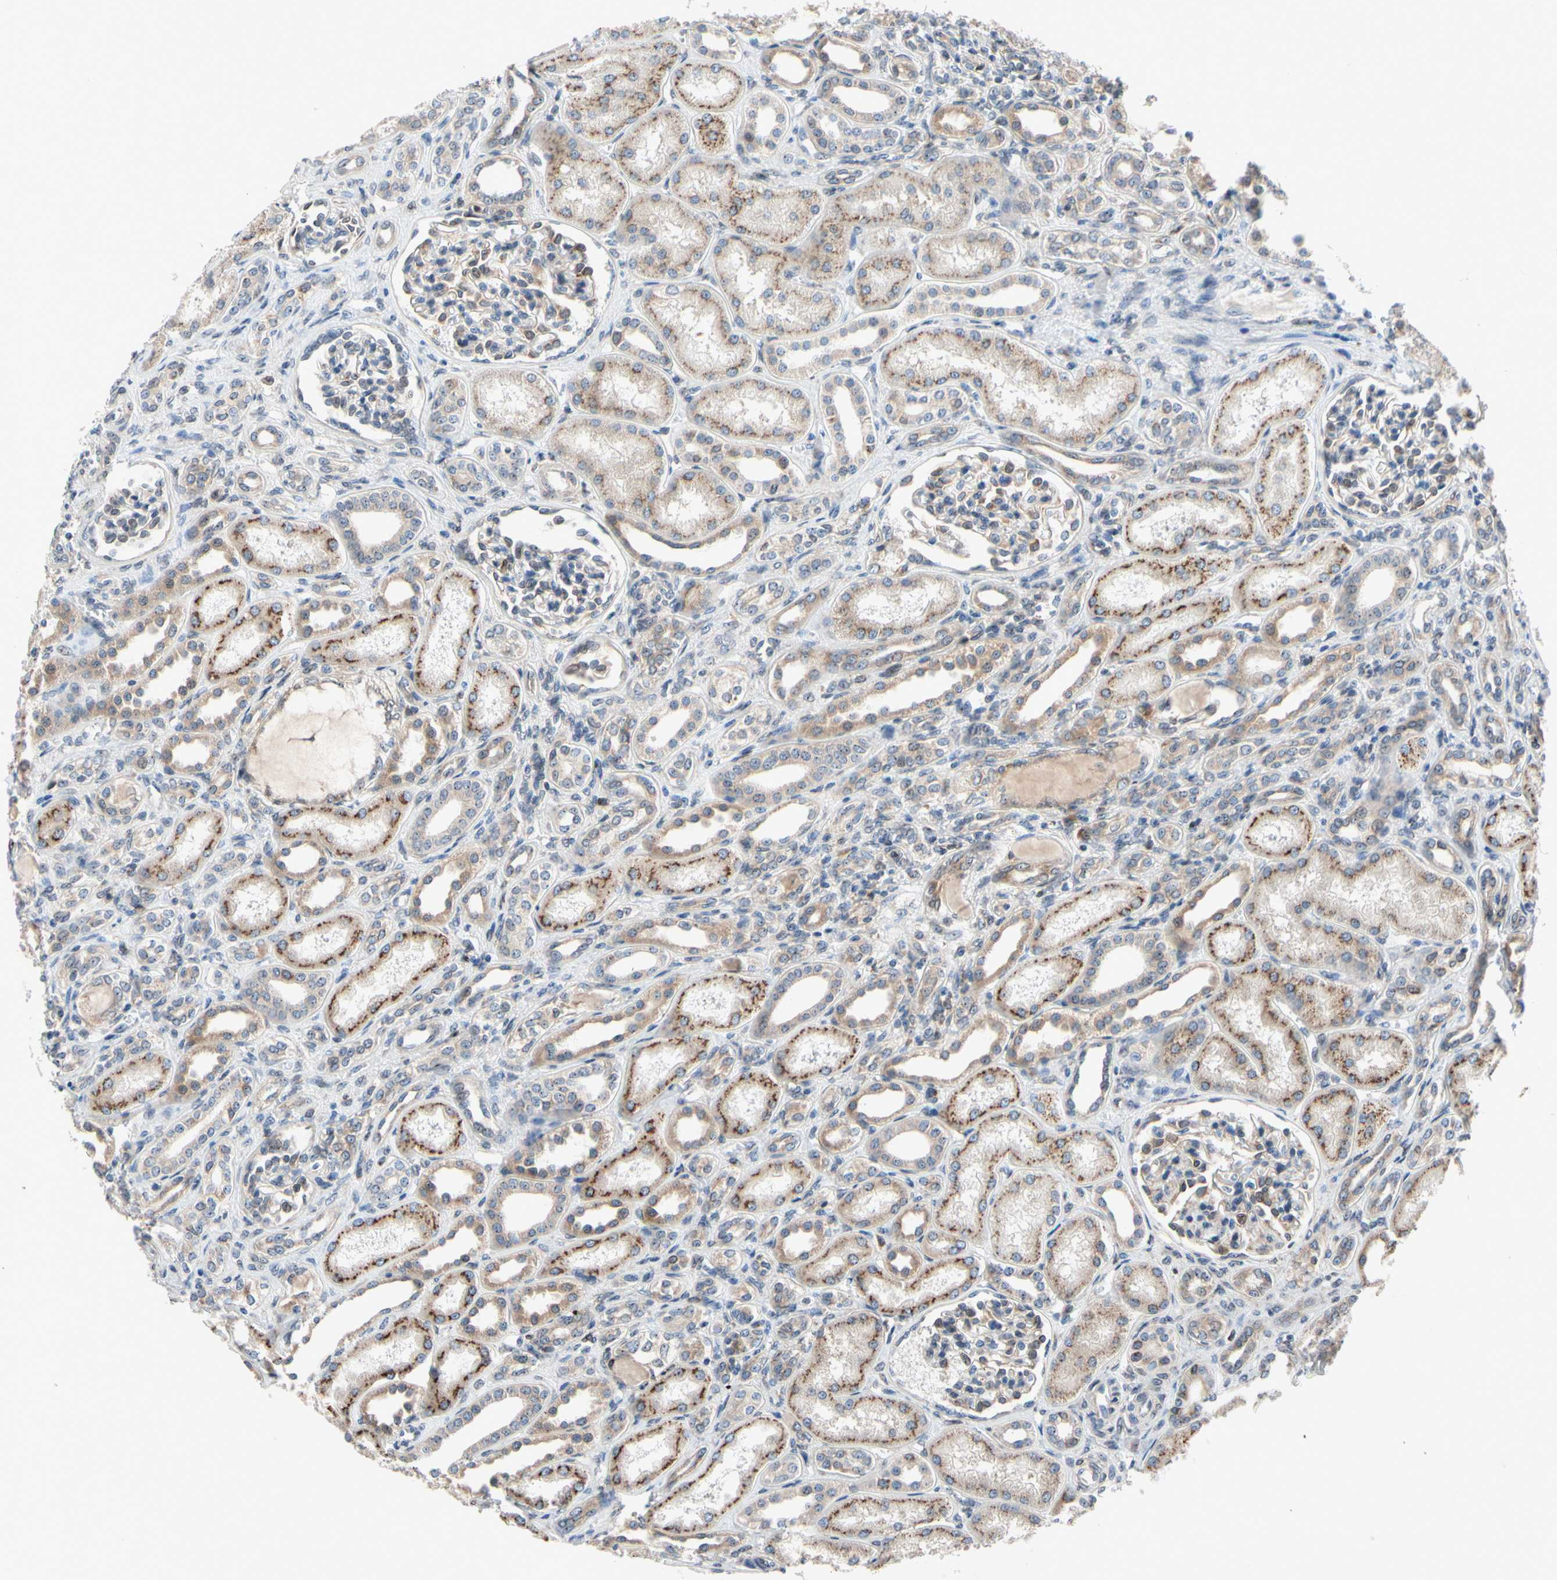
{"staining": {"intensity": "weak", "quantity": ">75%", "location": "cytoplasmic/membranous"}, "tissue": "kidney", "cell_type": "Cells in glomeruli", "image_type": "normal", "snomed": [{"axis": "morphology", "description": "Normal tissue, NOS"}, {"axis": "topography", "description": "Kidney"}], "caption": "IHC histopathology image of benign kidney: kidney stained using immunohistochemistry demonstrates low levels of weak protein expression localized specifically in the cytoplasmic/membranous of cells in glomeruli, appearing as a cytoplasmic/membranous brown color.", "gene": "TMED7", "patient": {"sex": "male", "age": 7}}